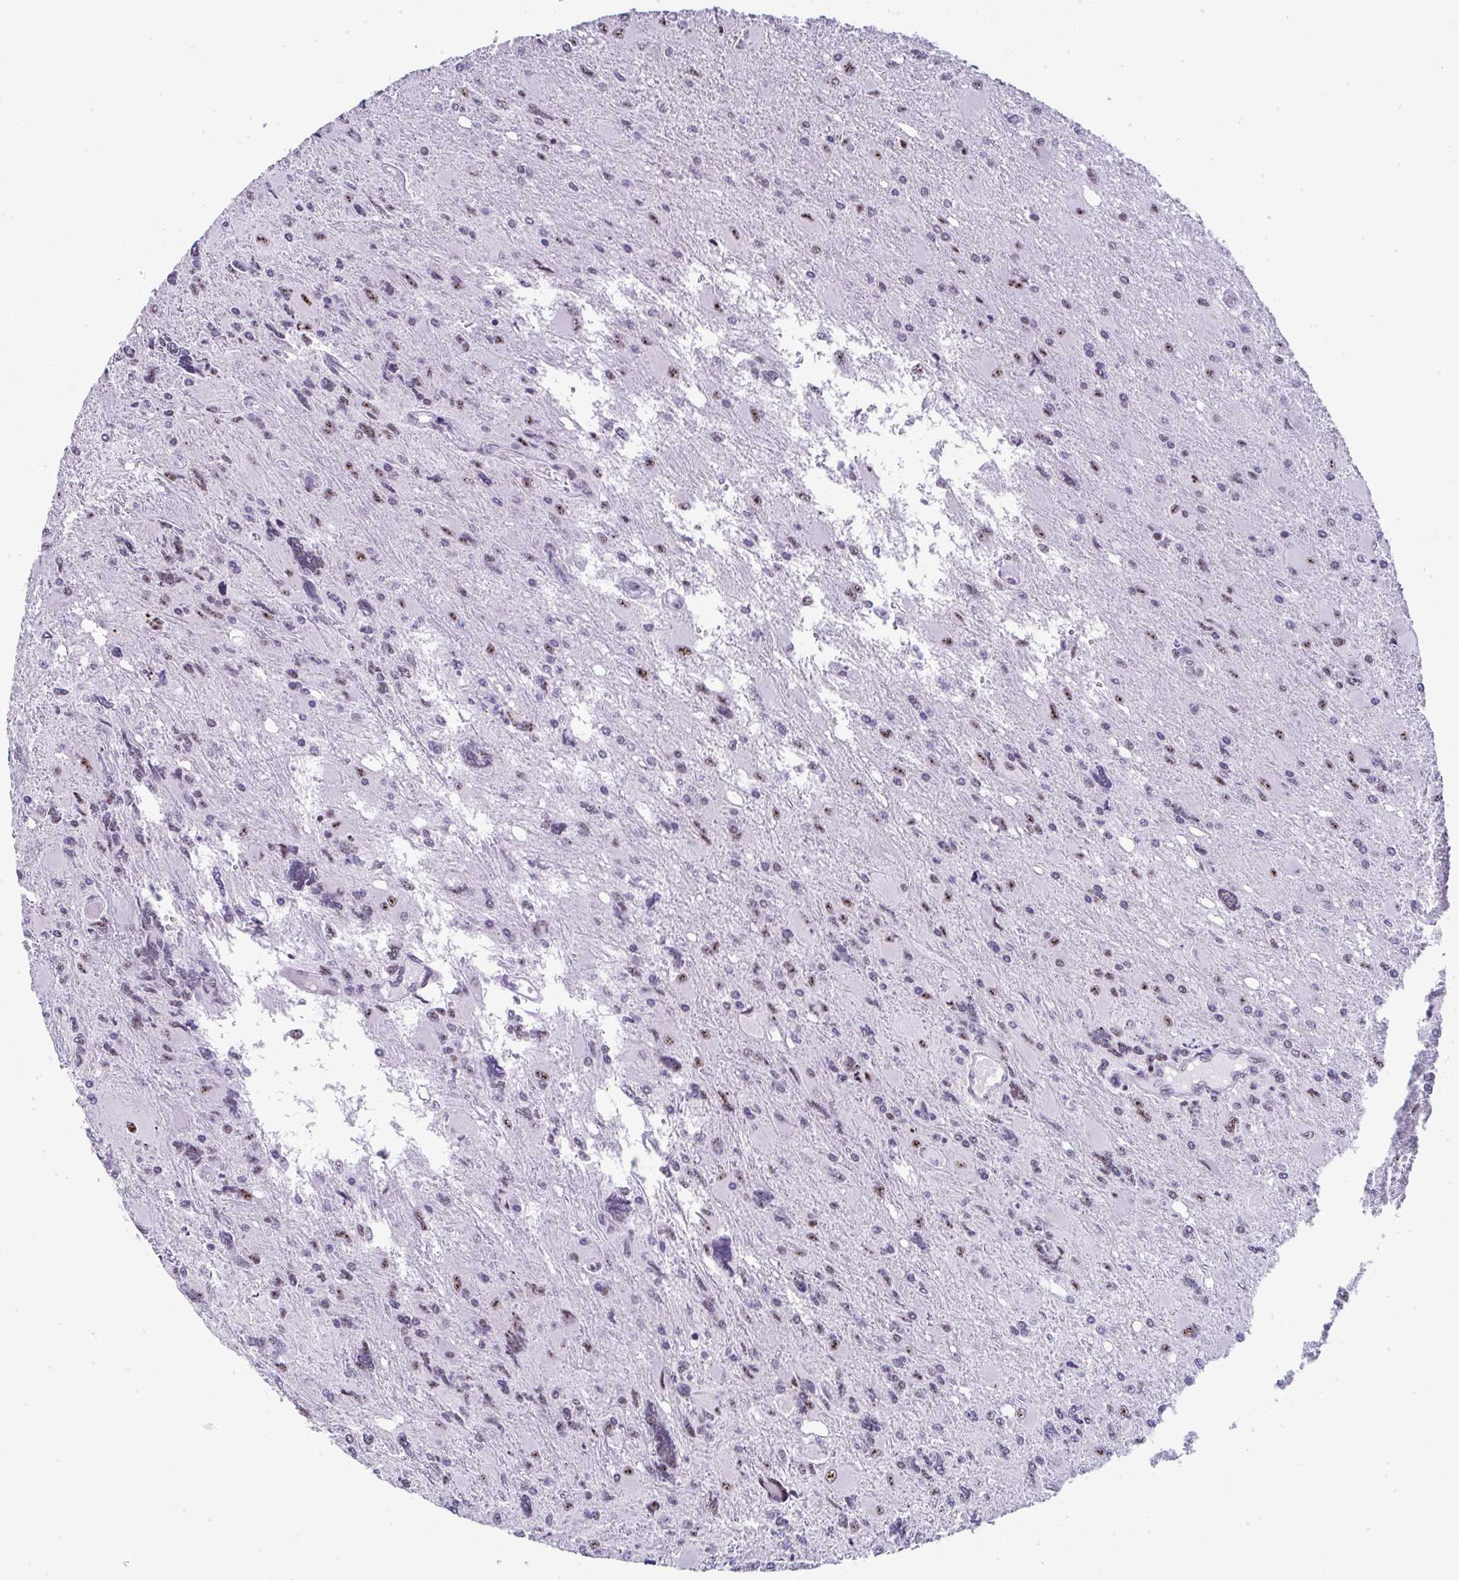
{"staining": {"intensity": "moderate", "quantity": "25%-75%", "location": "nuclear"}, "tissue": "glioma", "cell_type": "Tumor cells", "image_type": "cancer", "snomed": [{"axis": "morphology", "description": "Glioma, malignant, High grade"}, {"axis": "topography", "description": "Brain"}], "caption": "This histopathology image displays IHC staining of human malignant high-grade glioma, with medium moderate nuclear staining in approximately 25%-75% of tumor cells.", "gene": "NR1D2", "patient": {"sex": "male", "age": 67}}